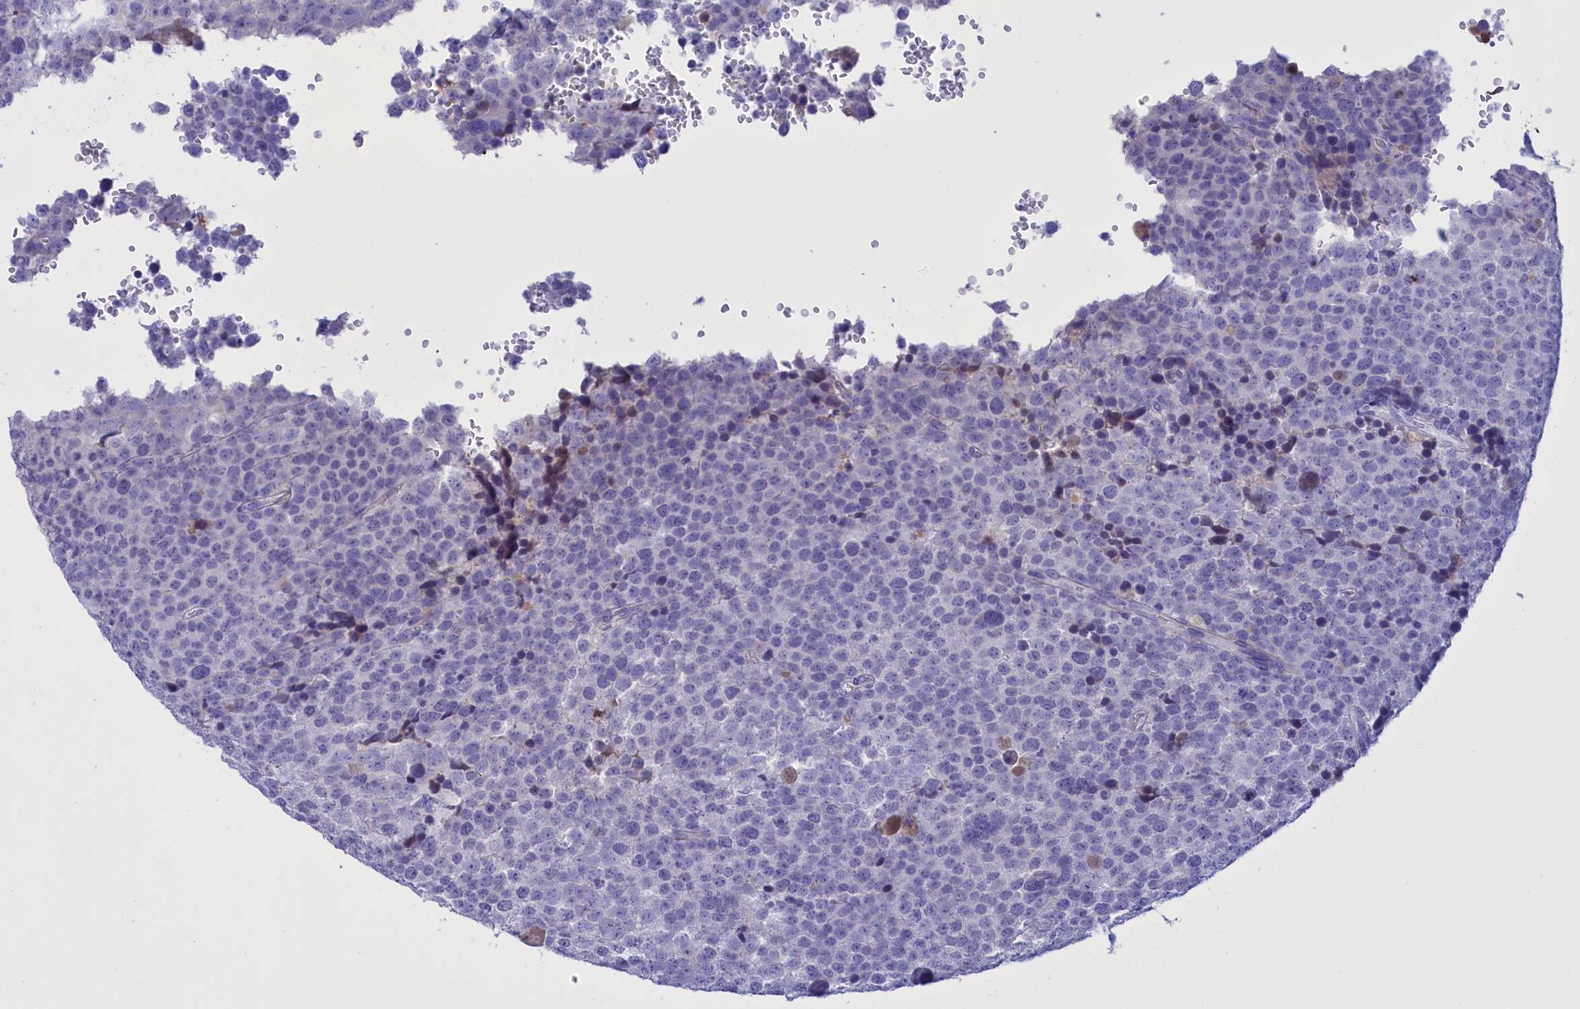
{"staining": {"intensity": "negative", "quantity": "none", "location": "none"}, "tissue": "testis cancer", "cell_type": "Tumor cells", "image_type": "cancer", "snomed": [{"axis": "morphology", "description": "Seminoma, NOS"}, {"axis": "topography", "description": "Testis"}], "caption": "Image shows no protein staining in tumor cells of testis seminoma tissue. Nuclei are stained in blue.", "gene": "PROK2", "patient": {"sex": "male", "age": 71}}